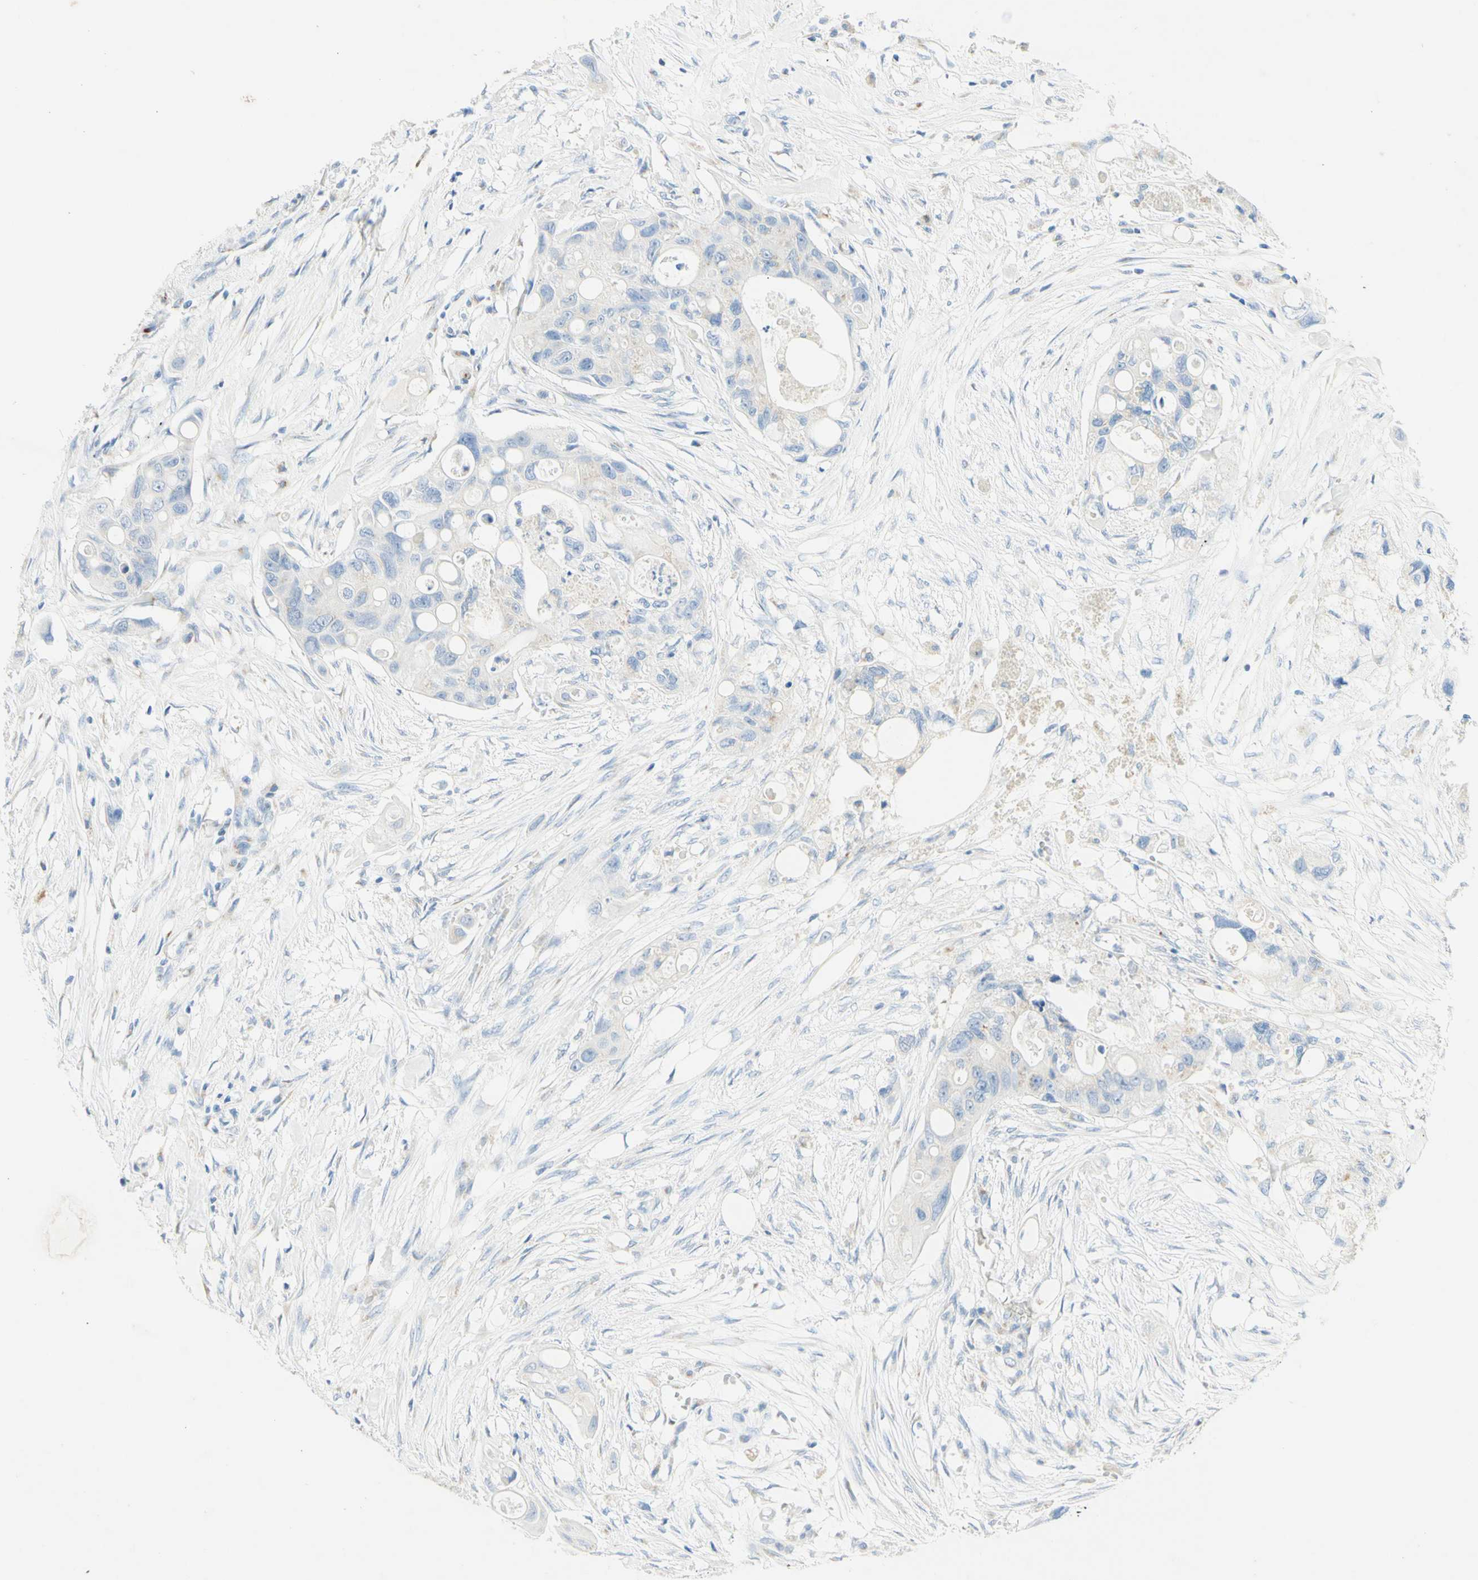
{"staining": {"intensity": "negative", "quantity": "none", "location": "none"}, "tissue": "colorectal cancer", "cell_type": "Tumor cells", "image_type": "cancer", "snomed": [{"axis": "morphology", "description": "Adenocarcinoma, NOS"}, {"axis": "topography", "description": "Colon"}], "caption": "The histopathology image reveals no significant staining in tumor cells of colorectal cancer (adenocarcinoma).", "gene": "MANEA", "patient": {"sex": "female", "age": 57}}